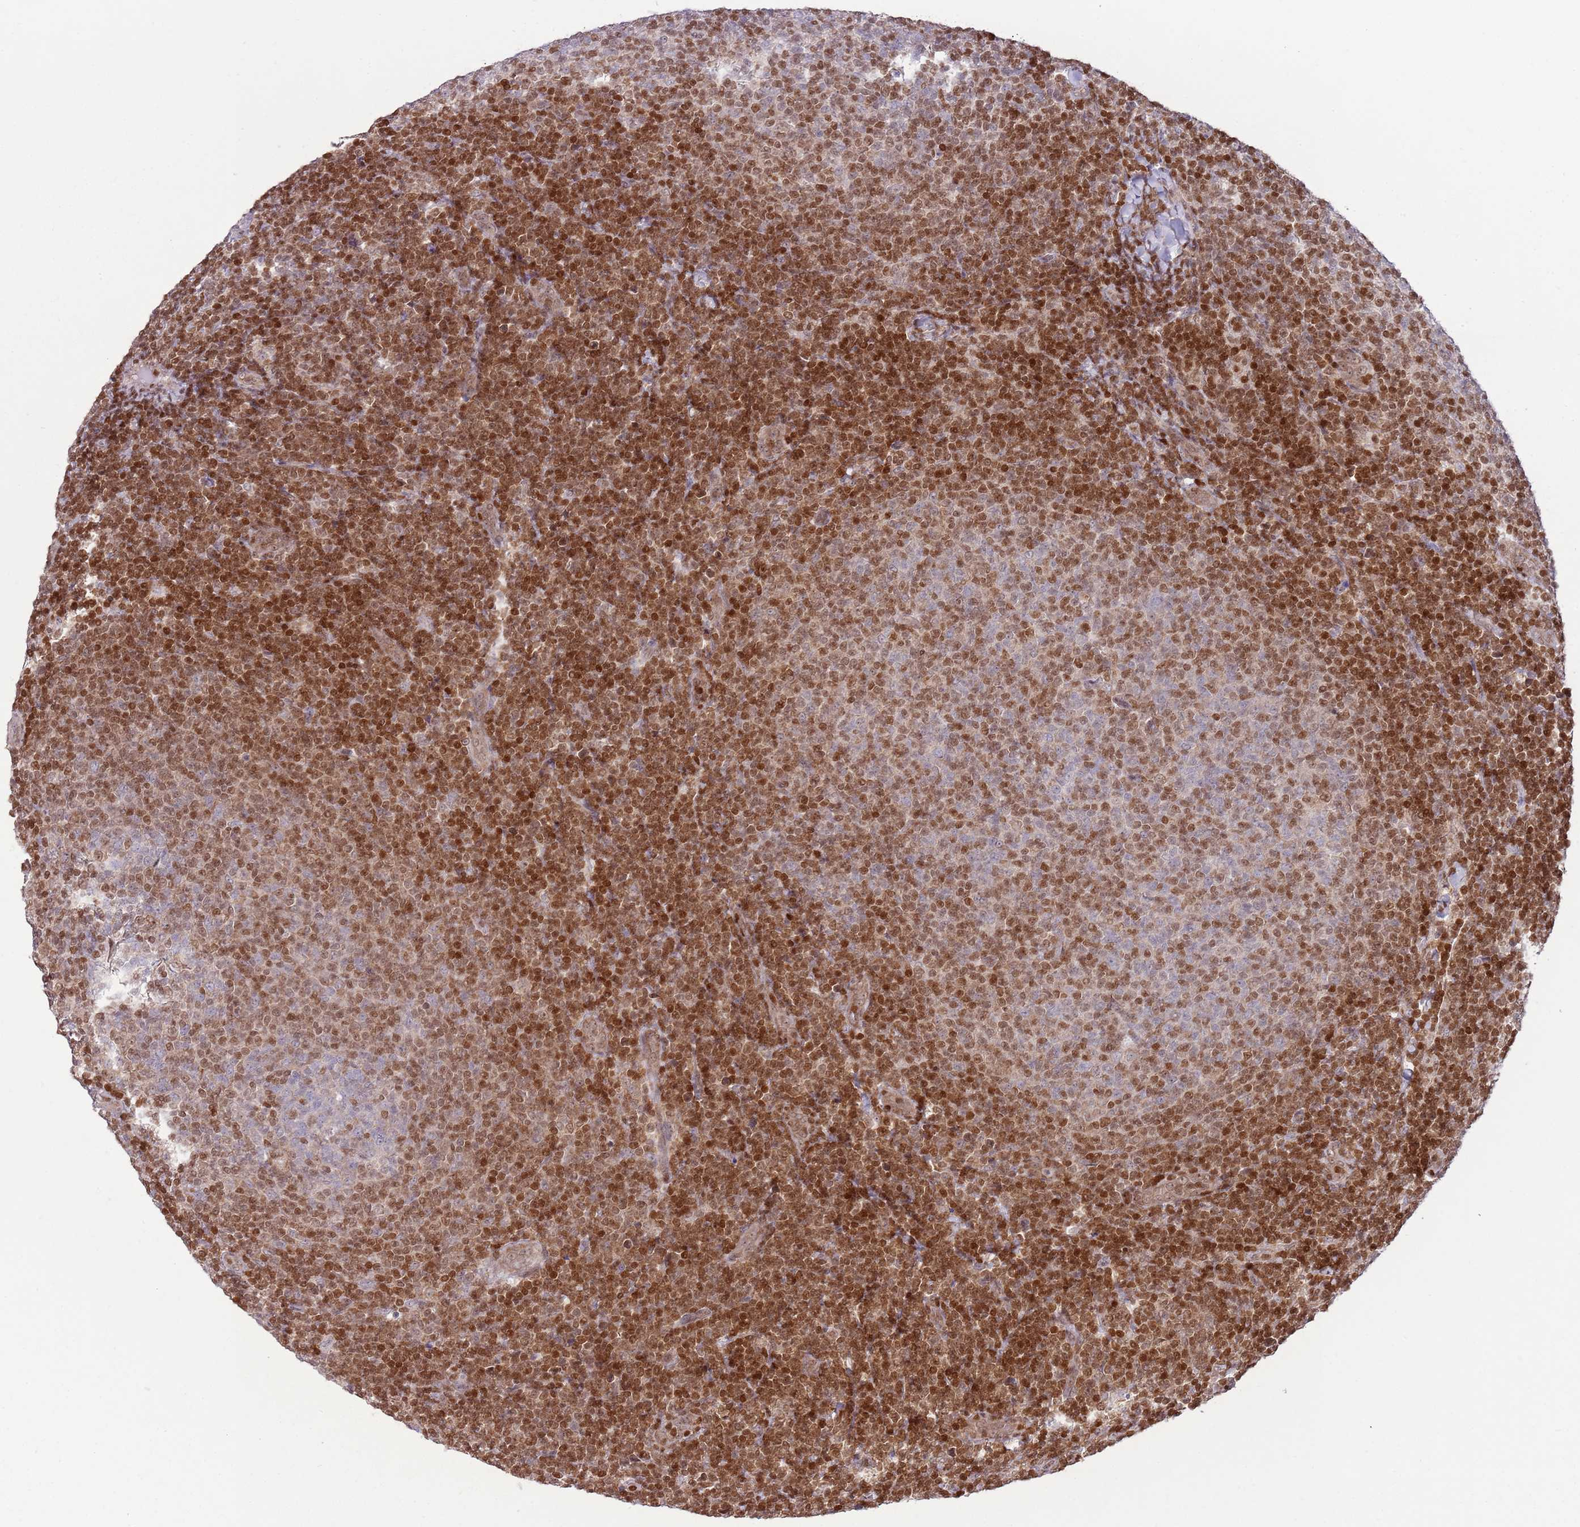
{"staining": {"intensity": "strong", "quantity": "25%-75%", "location": "nuclear"}, "tissue": "lymphoma", "cell_type": "Tumor cells", "image_type": "cancer", "snomed": [{"axis": "morphology", "description": "Malignant lymphoma, non-Hodgkin's type, Low grade"}, {"axis": "topography", "description": "Lymph node"}], "caption": "High-power microscopy captured an IHC histopathology image of low-grade malignant lymphoma, non-Hodgkin's type, revealing strong nuclear positivity in about 25%-75% of tumor cells.", "gene": "SELENOH", "patient": {"sex": "male", "age": 66}}